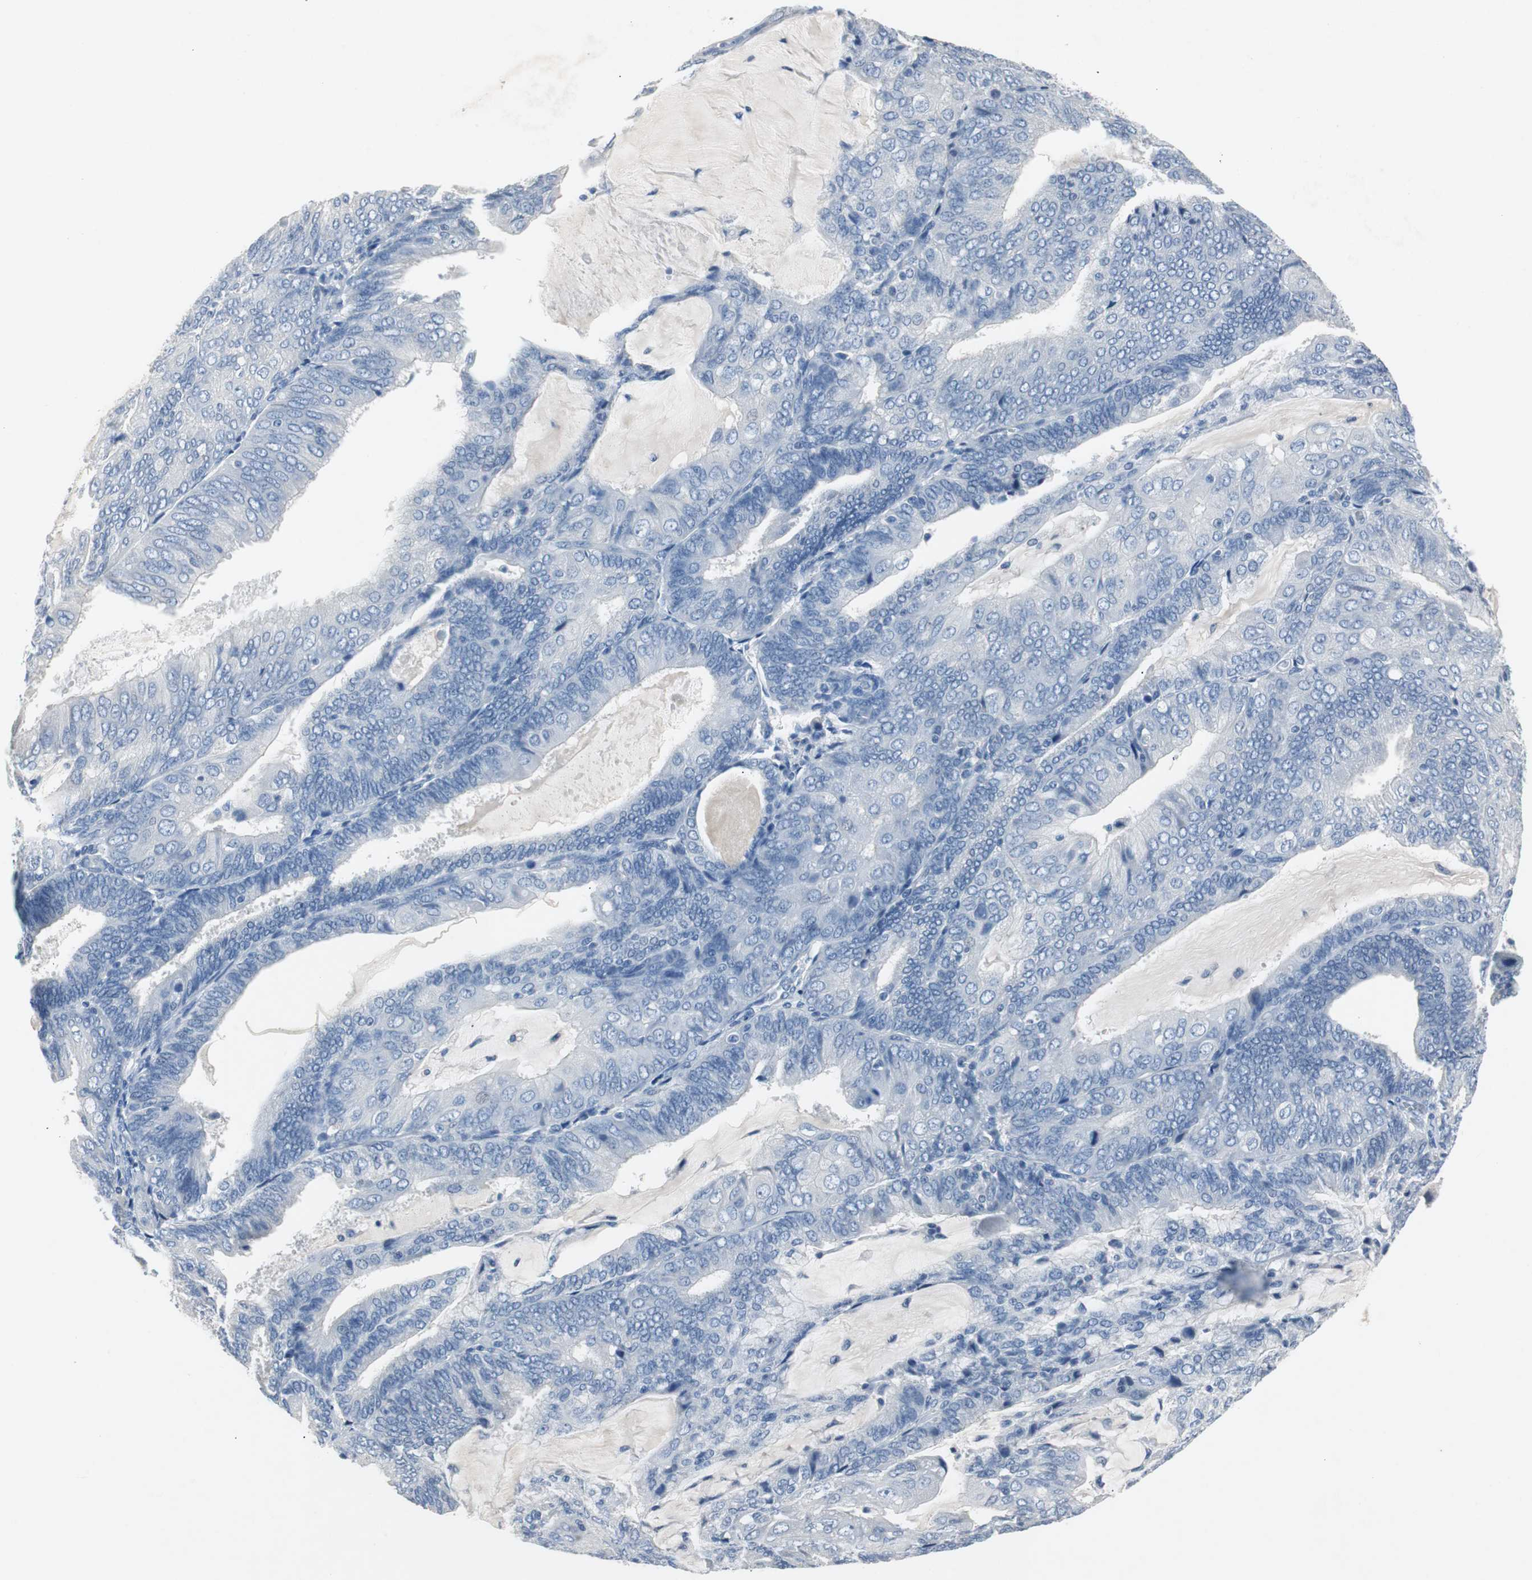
{"staining": {"intensity": "negative", "quantity": "none", "location": "none"}, "tissue": "endometrial cancer", "cell_type": "Tumor cells", "image_type": "cancer", "snomed": [{"axis": "morphology", "description": "Adenocarcinoma, NOS"}, {"axis": "topography", "description": "Endometrium"}], "caption": "This is an IHC micrograph of human endometrial adenocarcinoma. There is no staining in tumor cells.", "gene": "LRP2", "patient": {"sex": "female", "age": 81}}